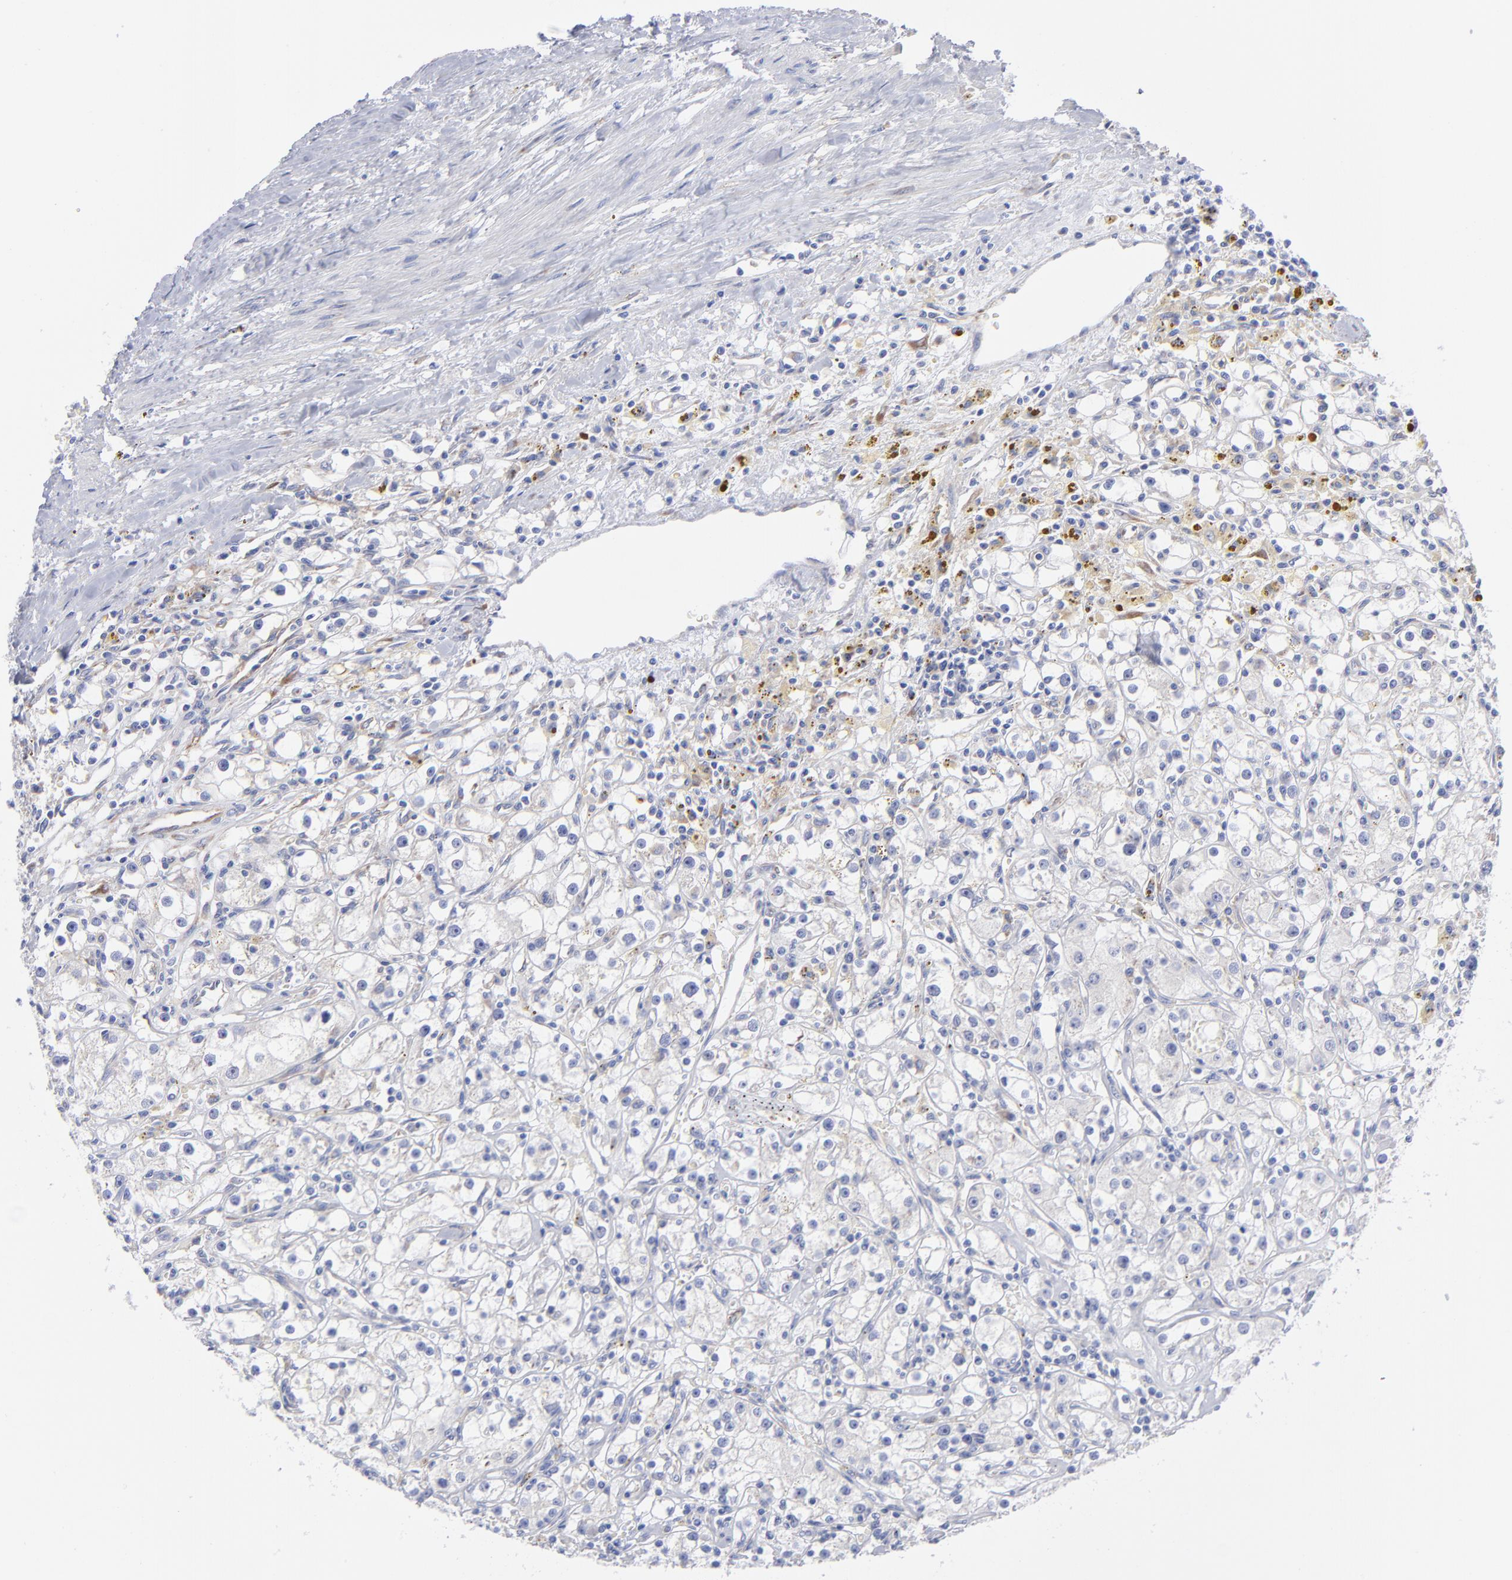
{"staining": {"intensity": "negative", "quantity": "none", "location": "none"}, "tissue": "renal cancer", "cell_type": "Tumor cells", "image_type": "cancer", "snomed": [{"axis": "morphology", "description": "Adenocarcinoma, NOS"}, {"axis": "topography", "description": "Kidney"}], "caption": "The immunohistochemistry histopathology image has no significant positivity in tumor cells of renal adenocarcinoma tissue. (DAB immunohistochemistry (IHC) visualized using brightfield microscopy, high magnification).", "gene": "EIF2AK2", "patient": {"sex": "male", "age": 56}}